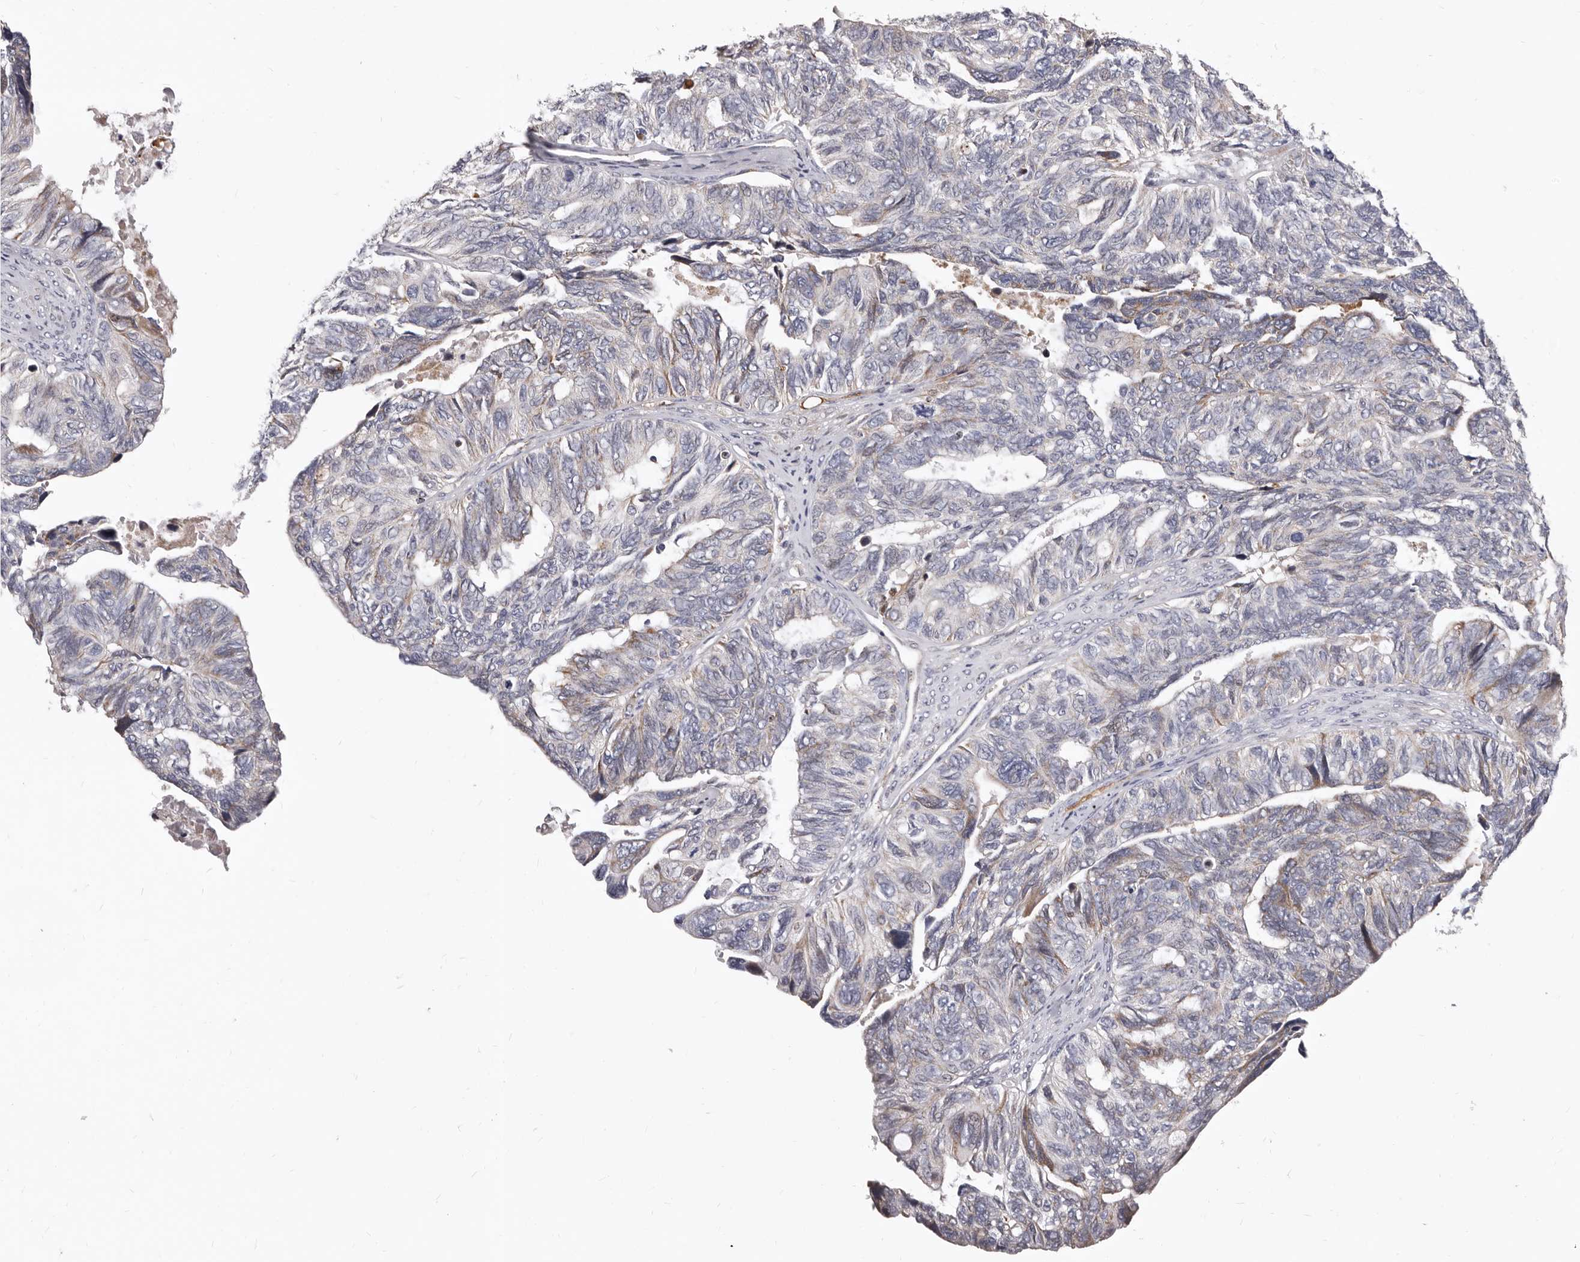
{"staining": {"intensity": "weak", "quantity": "<25%", "location": "cytoplasmic/membranous"}, "tissue": "ovarian cancer", "cell_type": "Tumor cells", "image_type": "cancer", "snomed": [{"axis": "morphology", "description": "Cystadenocarcinoma, serous, NOS"}, {"axis": "topography", "description": "Ovary"}], "caption": "The photomicrograph demonstrates no staining of tumor cells in serous cystadenocarcinoma (ovarian).", "gene": "NUBPL", "patient": {"sex": "female", "age": 79}}